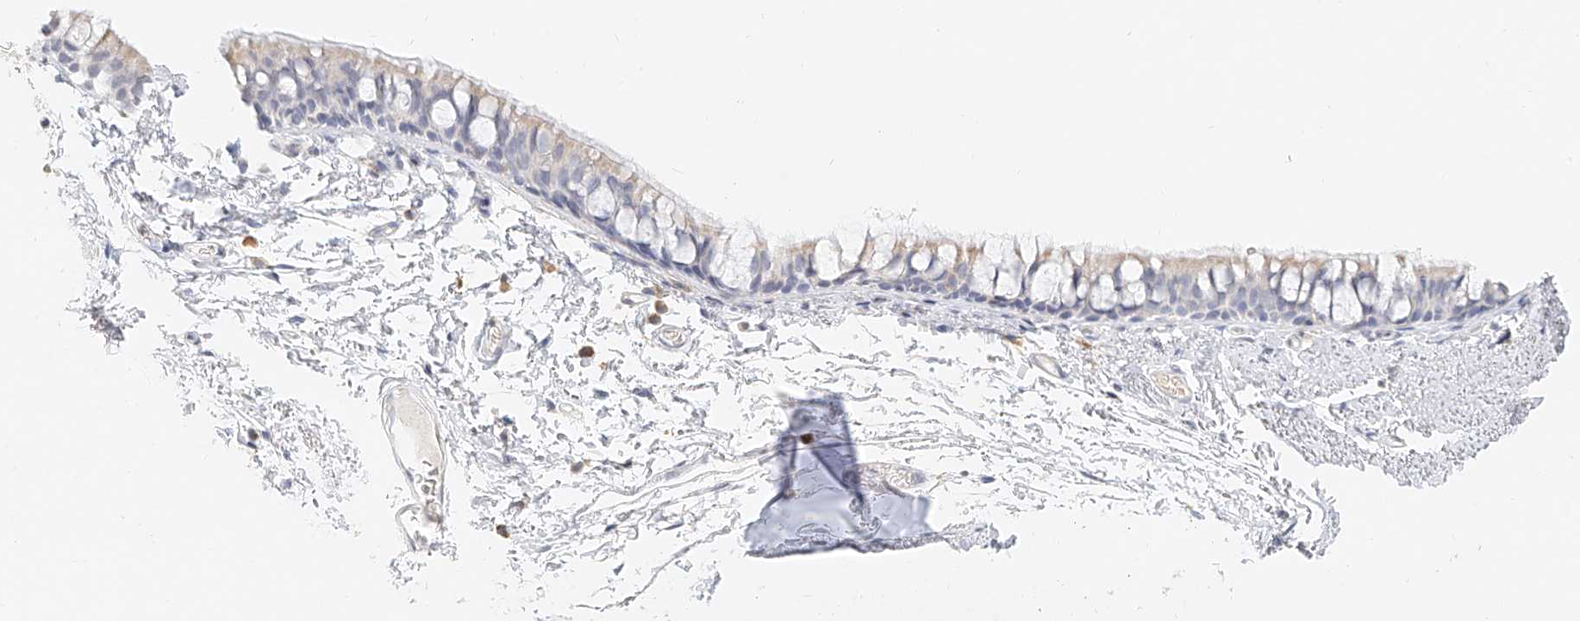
{"staining": {"intensity": "negative", "quantity": "none", "location": "none"}, "tissue": "bronchus", "cell_type": "Respiratory epithelial cells", "image_type": "normal", "snomed": [{"axis": "morphology", "description": "Normal tissue, NOS"}, {"axis": "topography", "description": "Cartilage tissue"}, {"axis": "topography", "description": "Bronchus"}], "caption": "This is a micrograph of IHC staining of normal bronchus, which shows no positivity in respiratory epithelial cells.", "gene": "CXorf58", "patient": {"sex": "female", "age": 73}}